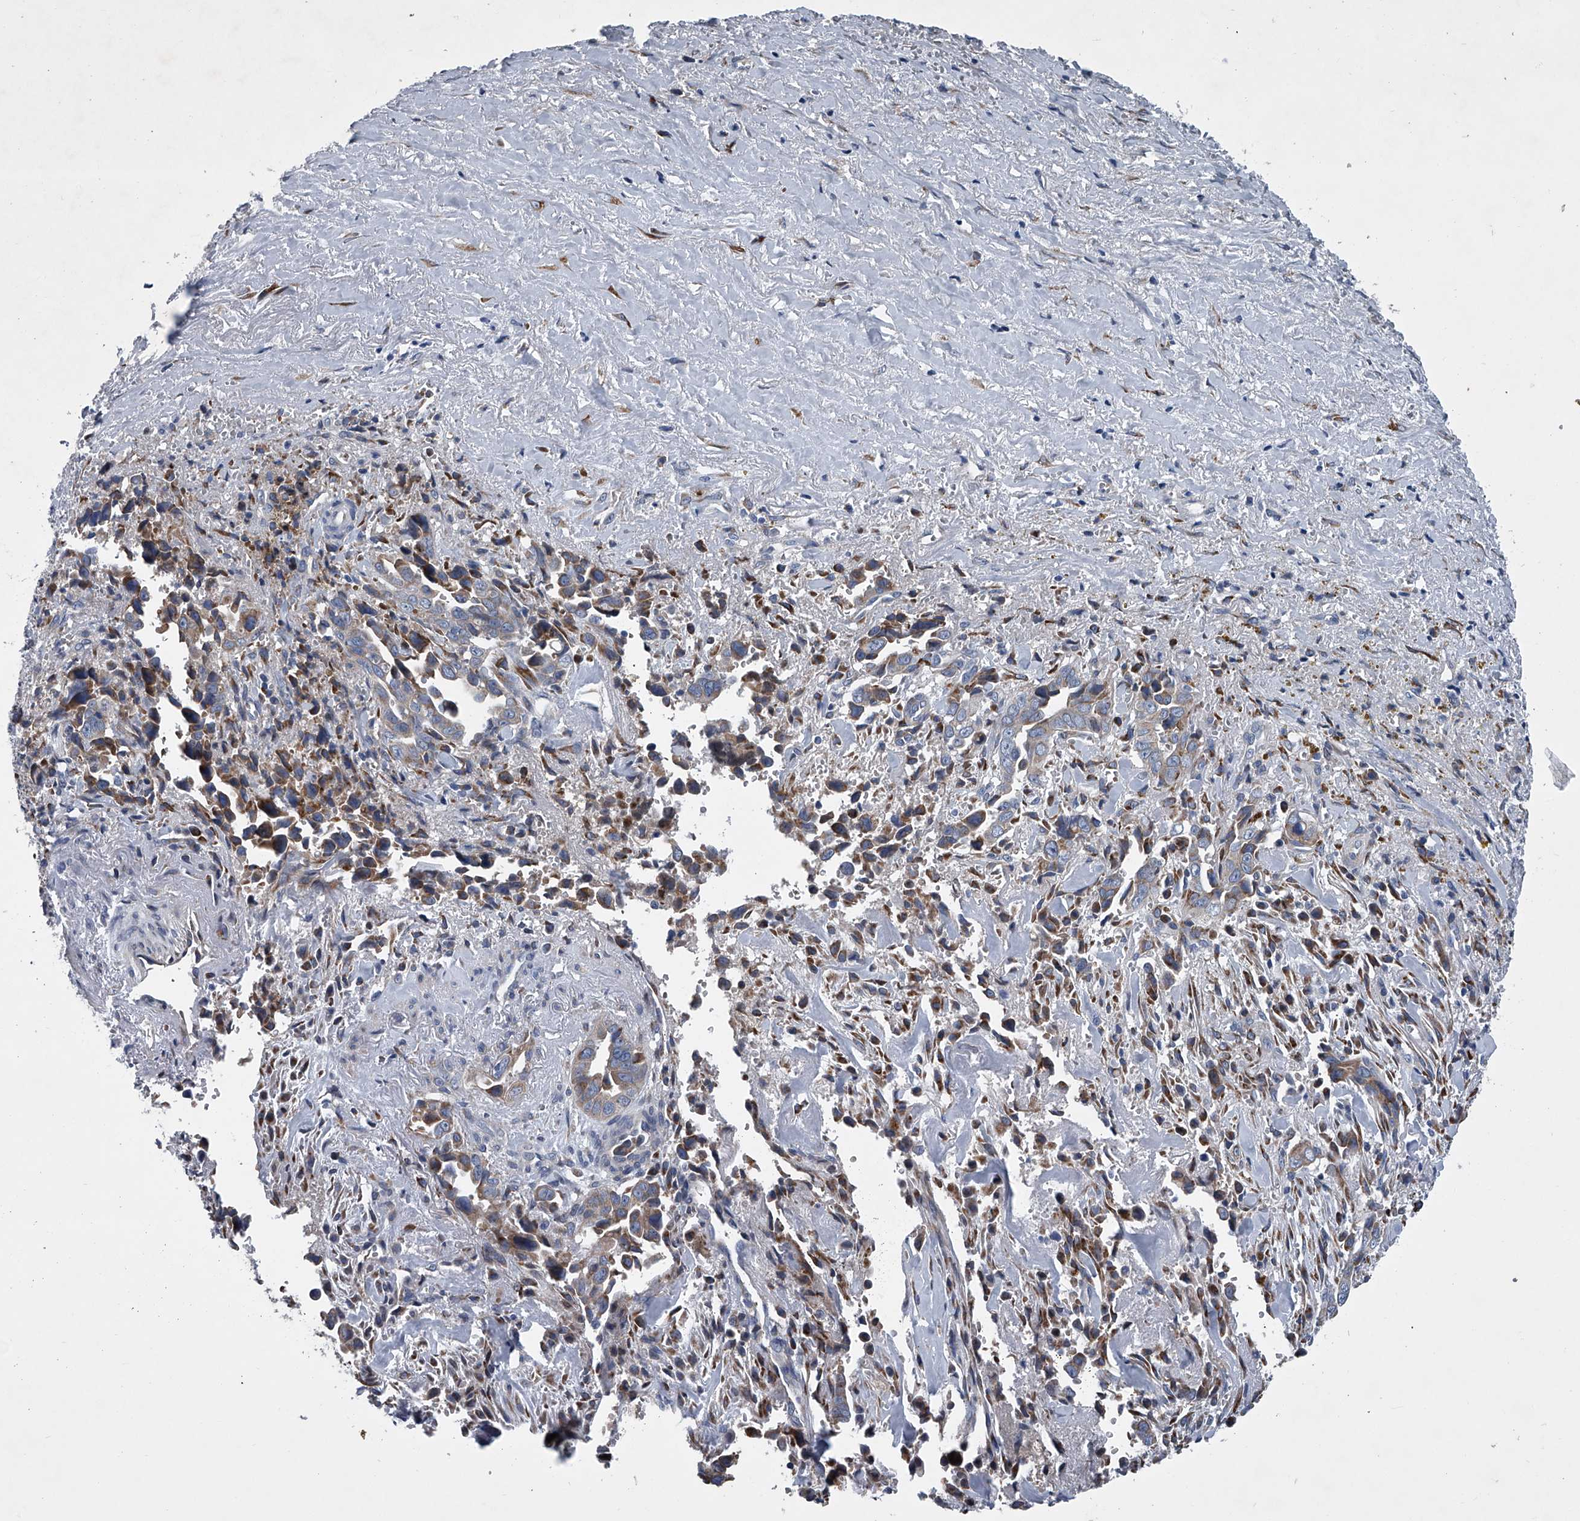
{"staining": {"intensity": "weak", "quantity": "25%-75%", "location": "cytoplasmic/membranous"}, "tissue": "liver cancer", "cell_type": "Tumor cells", "image_type": "cancer", "snomed": [{"axis": "morphology", "description": "Cholangiocarcinoma"}, {"axis": "topography", "description": "Liver"}], "caption": "Tumor cells reveal weak cytoplasmic/membranous positivity in about 25%-75% of cells in liver cancer (cholangiocarcinoma).", "gene": "ABCG1", "patient": {"sex": "female", "age": 79}}